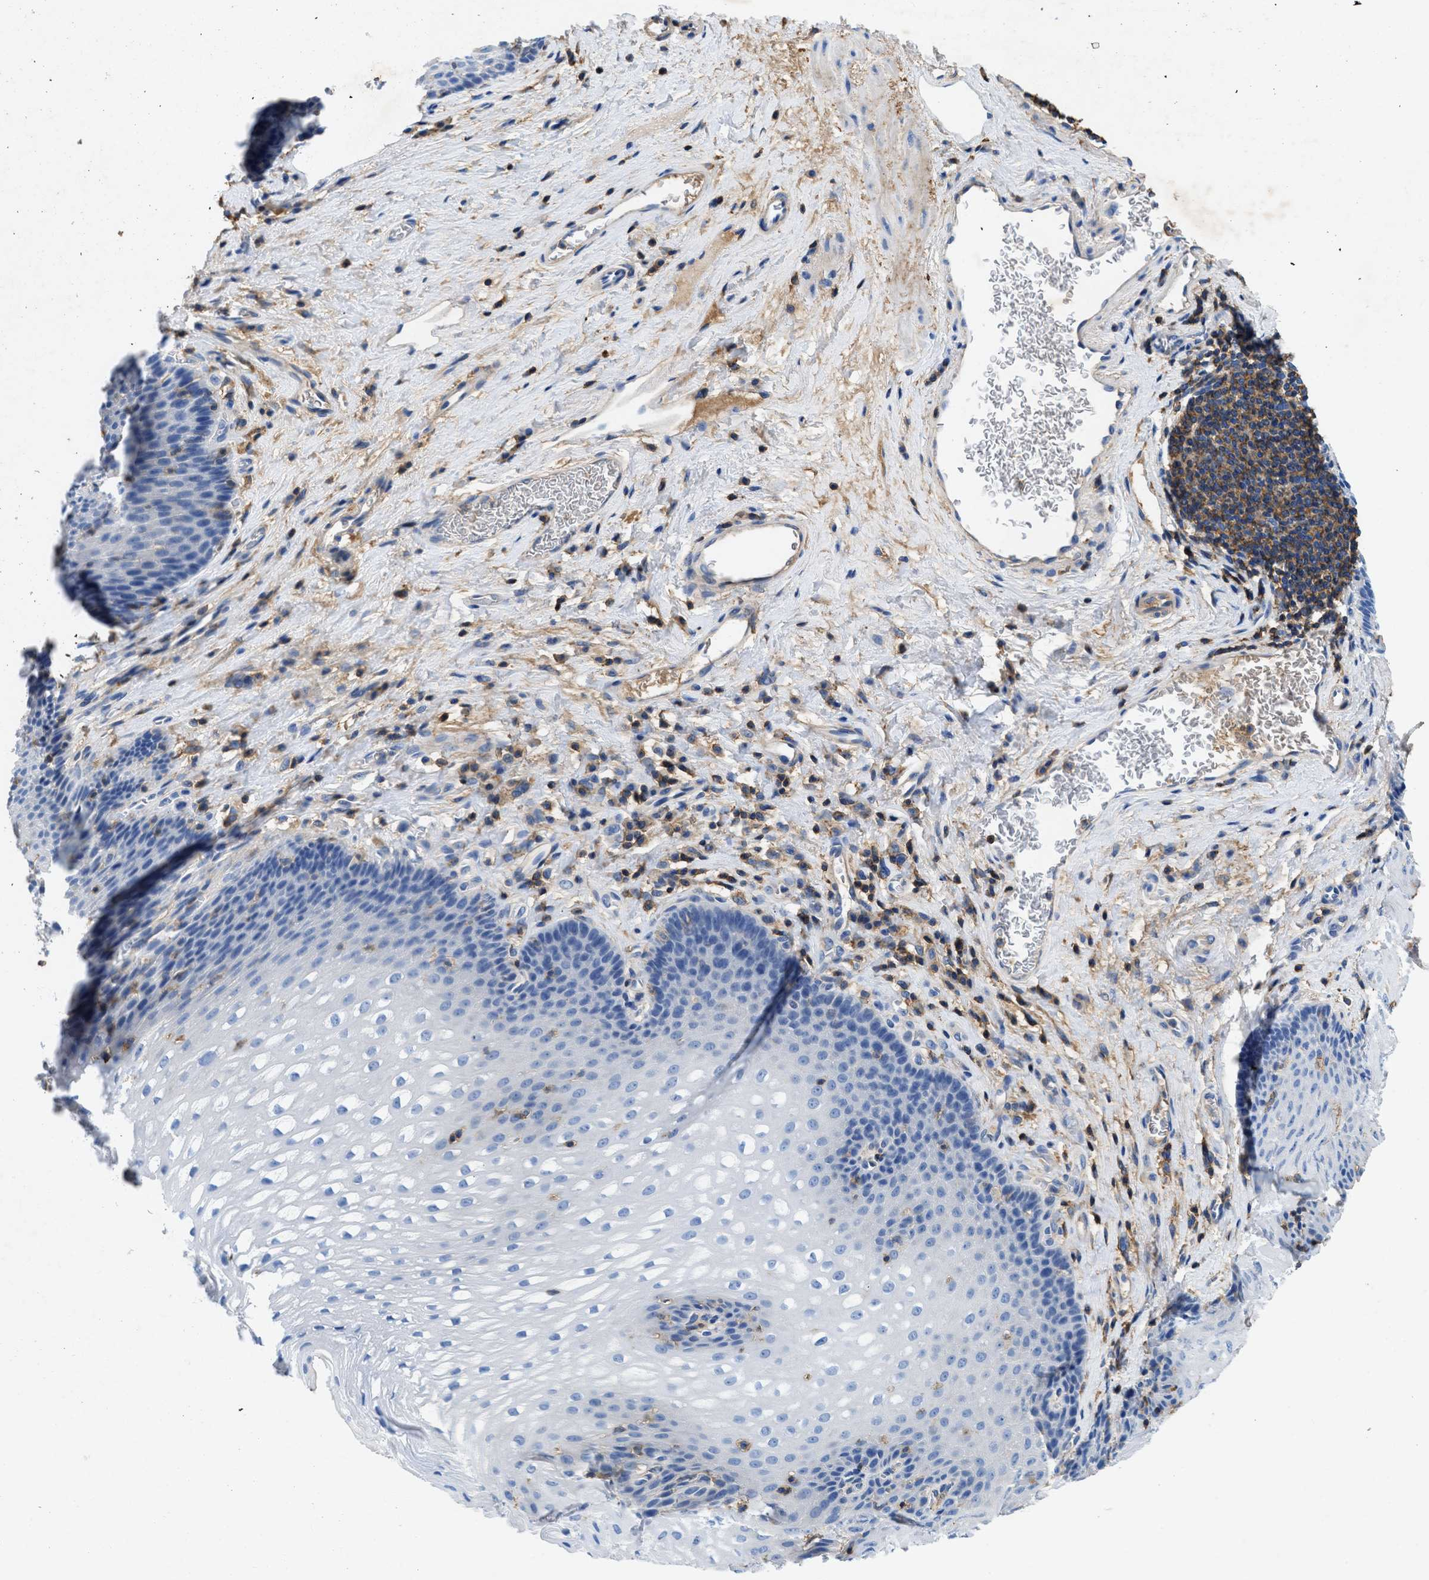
{"staining": {"intensity": "negative", "quantity": "none", "location": "none"}, "tissue": "esophagus", "cell_type": "Squamous epithelial cells", "image_type": "normal", "snomed": [{"axis": "morphology", "description": "Normal tissue, NOS"}, {"axis": "topography", "description": "Esophagus"}], "caption": "A high-resolution micrograph shows IHC staining of normal esophagus, which shows no significant staining in squamous epithelial cells.", "gene": "KCNQ4", "patient": {"sex": "male", "age": 48}}